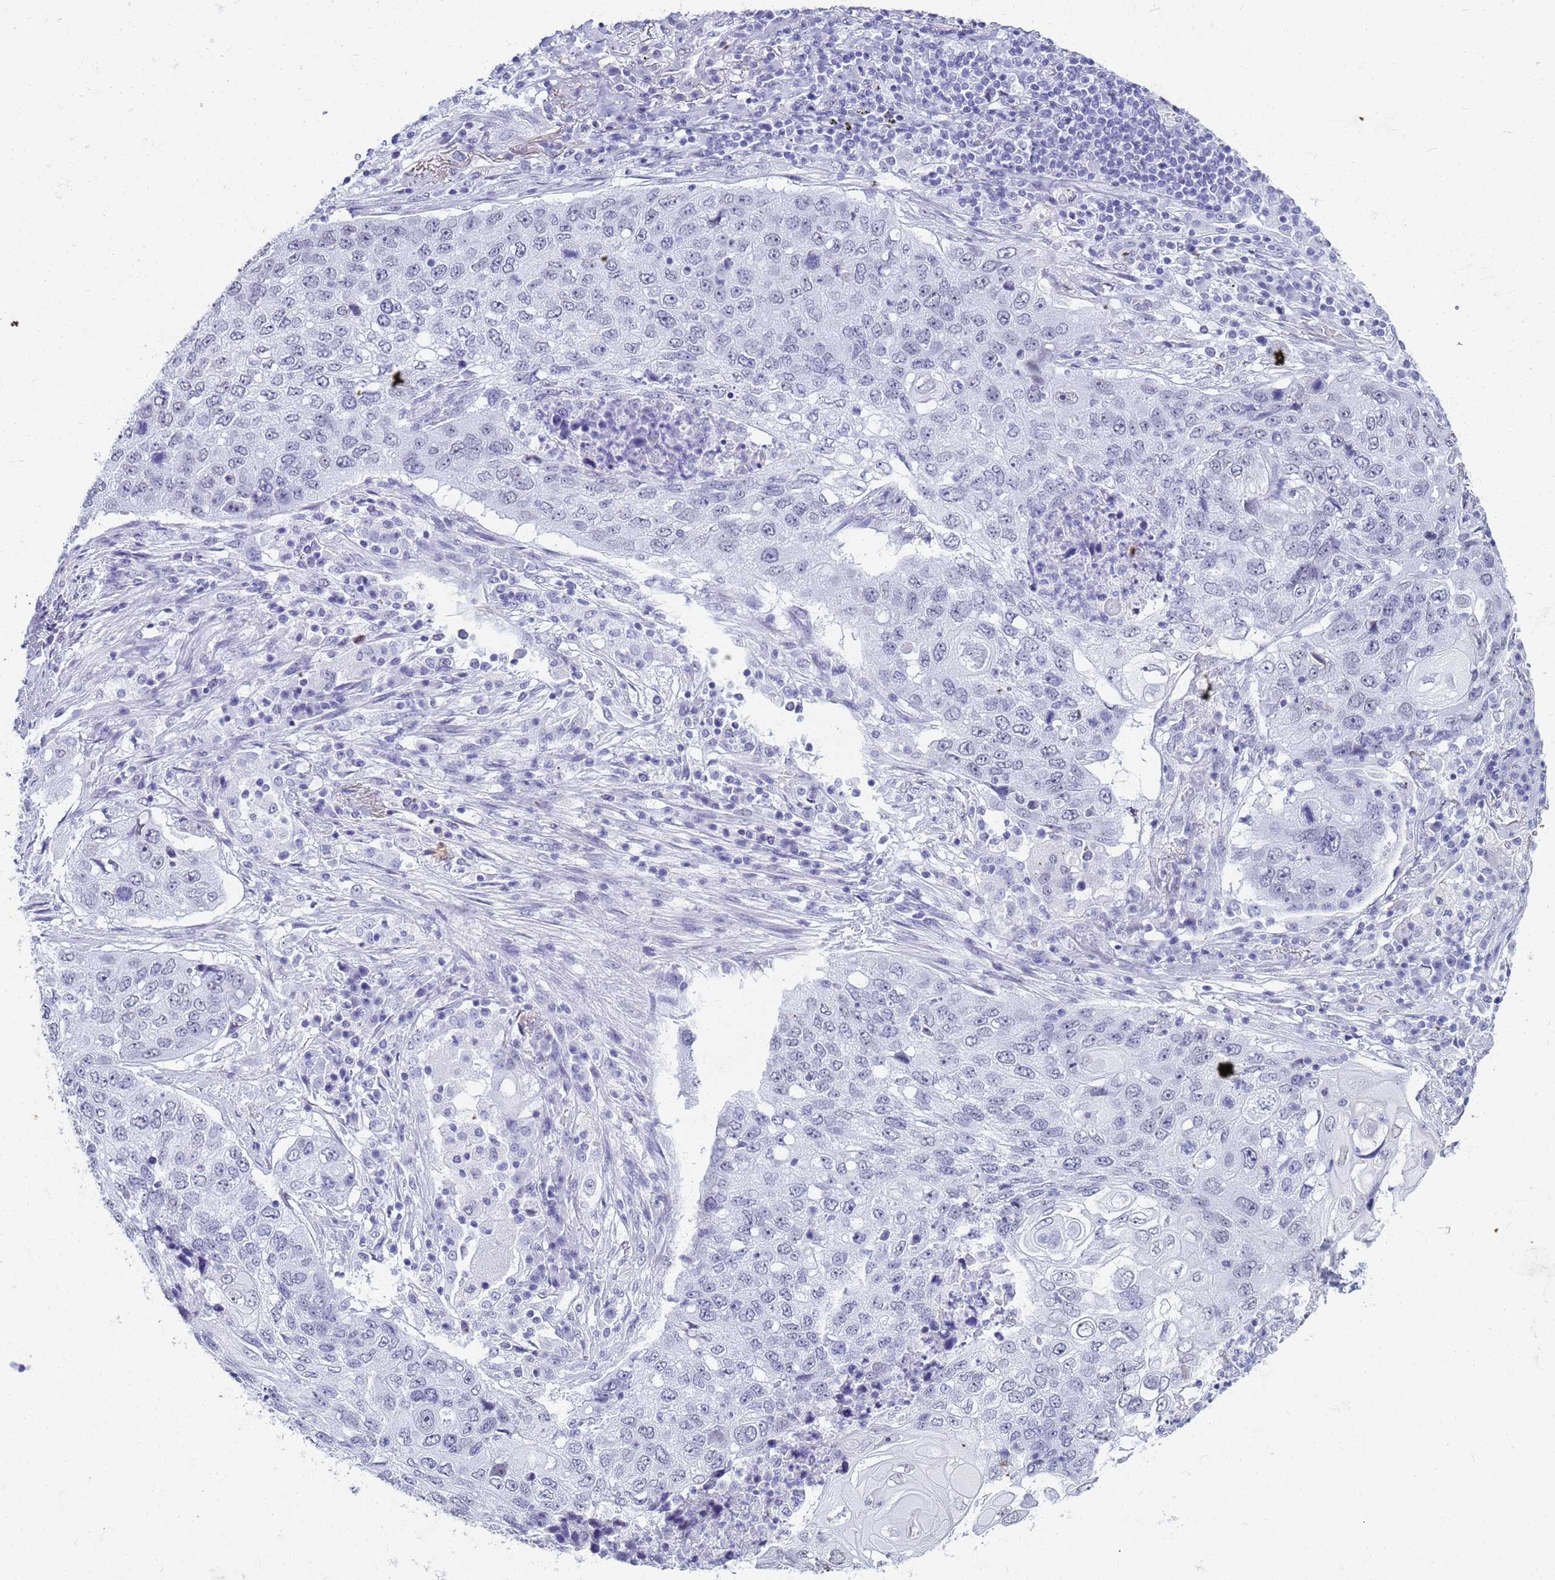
{"staining": {"intensity": "negative", "quantity": "none", "location": "none"}, "tissue": "lung cancer", "cell_type": "Tumor cells", "image_type": "cancer", "snomed": [{"axis": "morphology", "description": "Squamous cell carcinoma, NOS"}, {"axis": "topography", "description": "Lung"}], "caption": "Immunohistochemical staining of lung cancer (squamous cell carcinoma) shows no significant positivity in tumor cells.", "gene": "SLC7A9", "patient": {"sex": "female", "age": 63}}